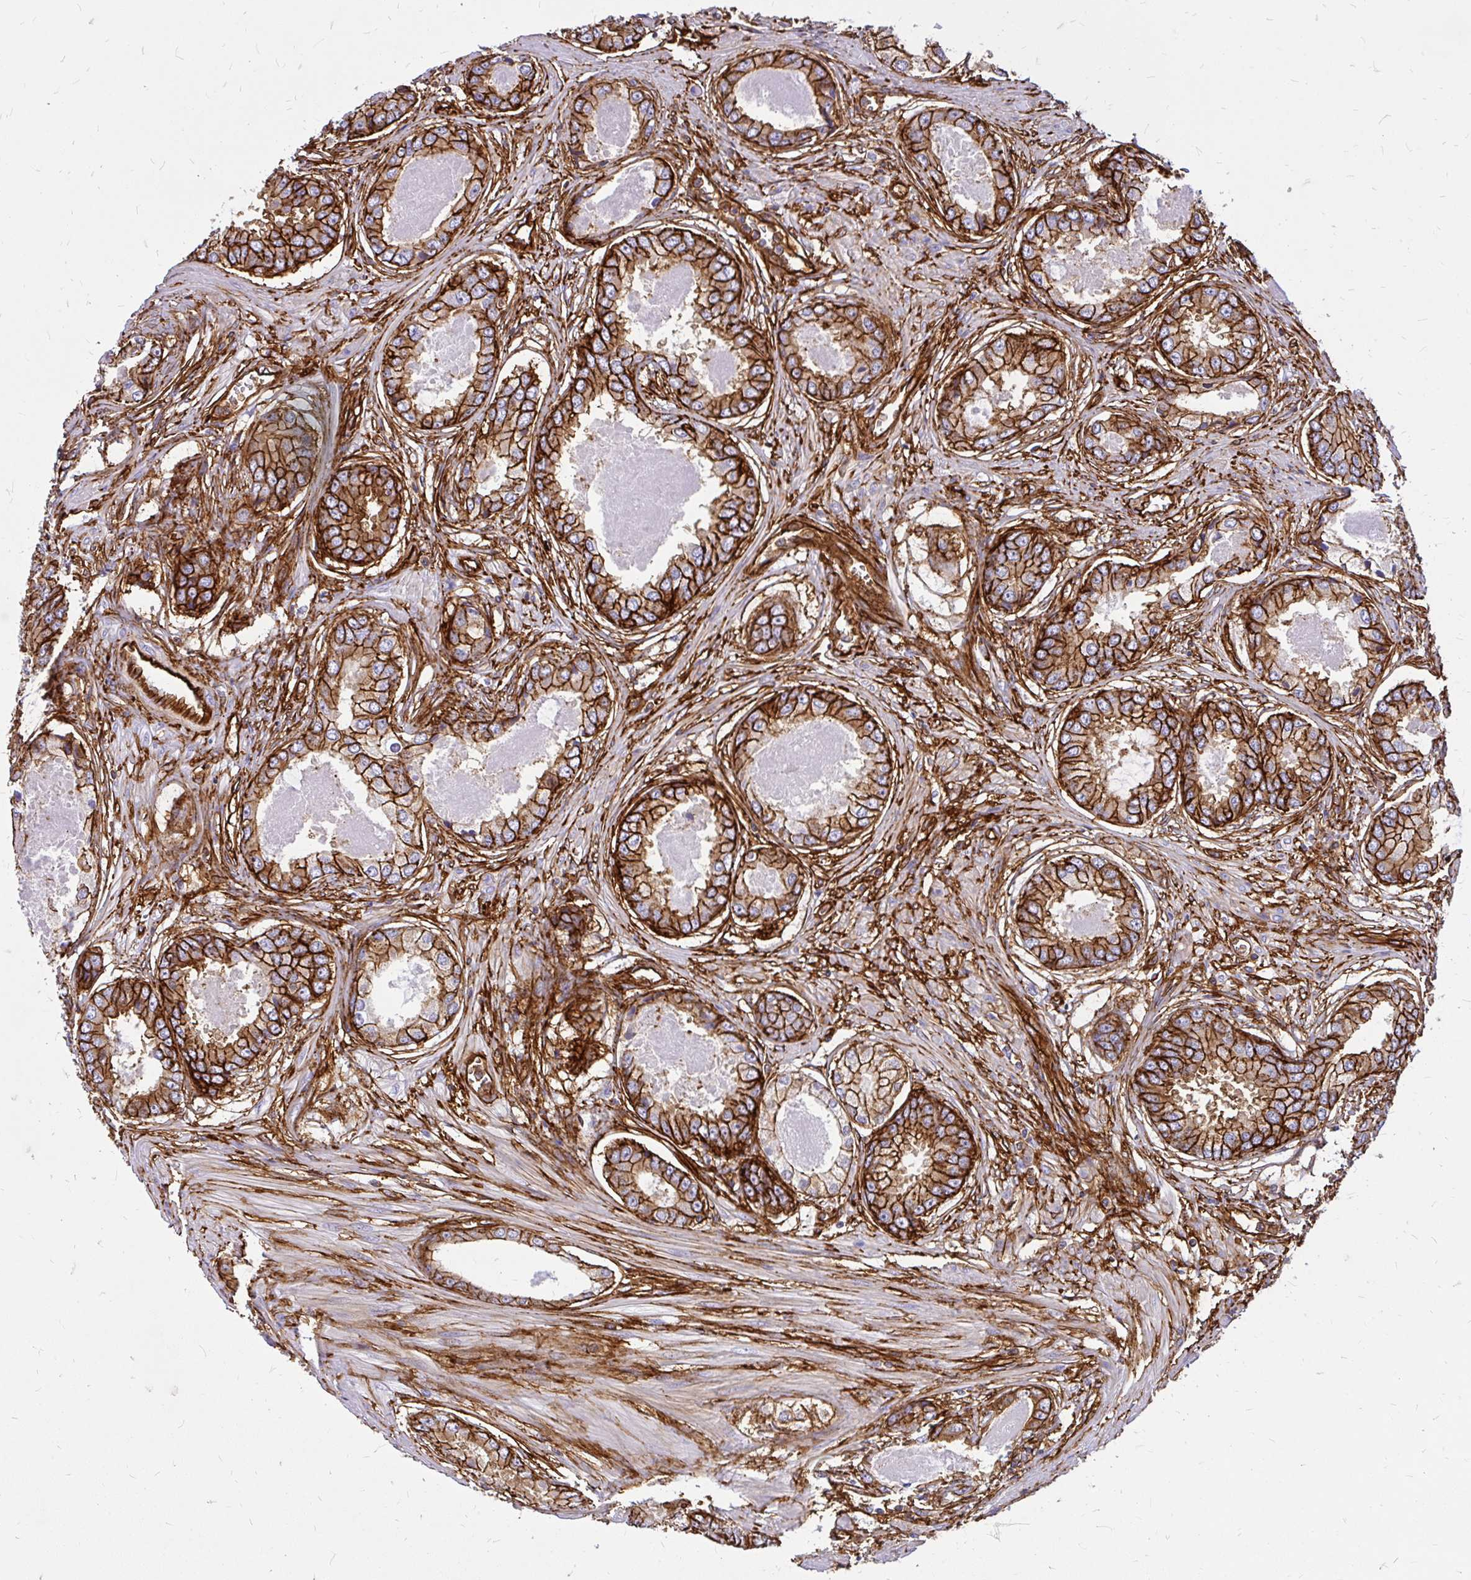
{"staining": {"intensity": "strong", "quantity": ">75%", "location": "cytoplasmic/membranous"}, "tissue": "prostate cancer", "cell_type": "Tumor cells", "image_type": "cancer", "snomed": [{"axis": "morphology", "description": "Adenocarcinoma, Low grade"}, {"axis": "topography", "description": "Prostate"}], "caption": "Protein expression analysis of prostate cancer (adenocarcinoma (low-grade)) shows strong cytoplasmic/membranous expression in approximately >75% of tumor cells. (DAB = brown stain, brightfield microscopy at high magnification).", "gene": "MAP1LC3B", "patient": {"sex": "male", "age": 68}}